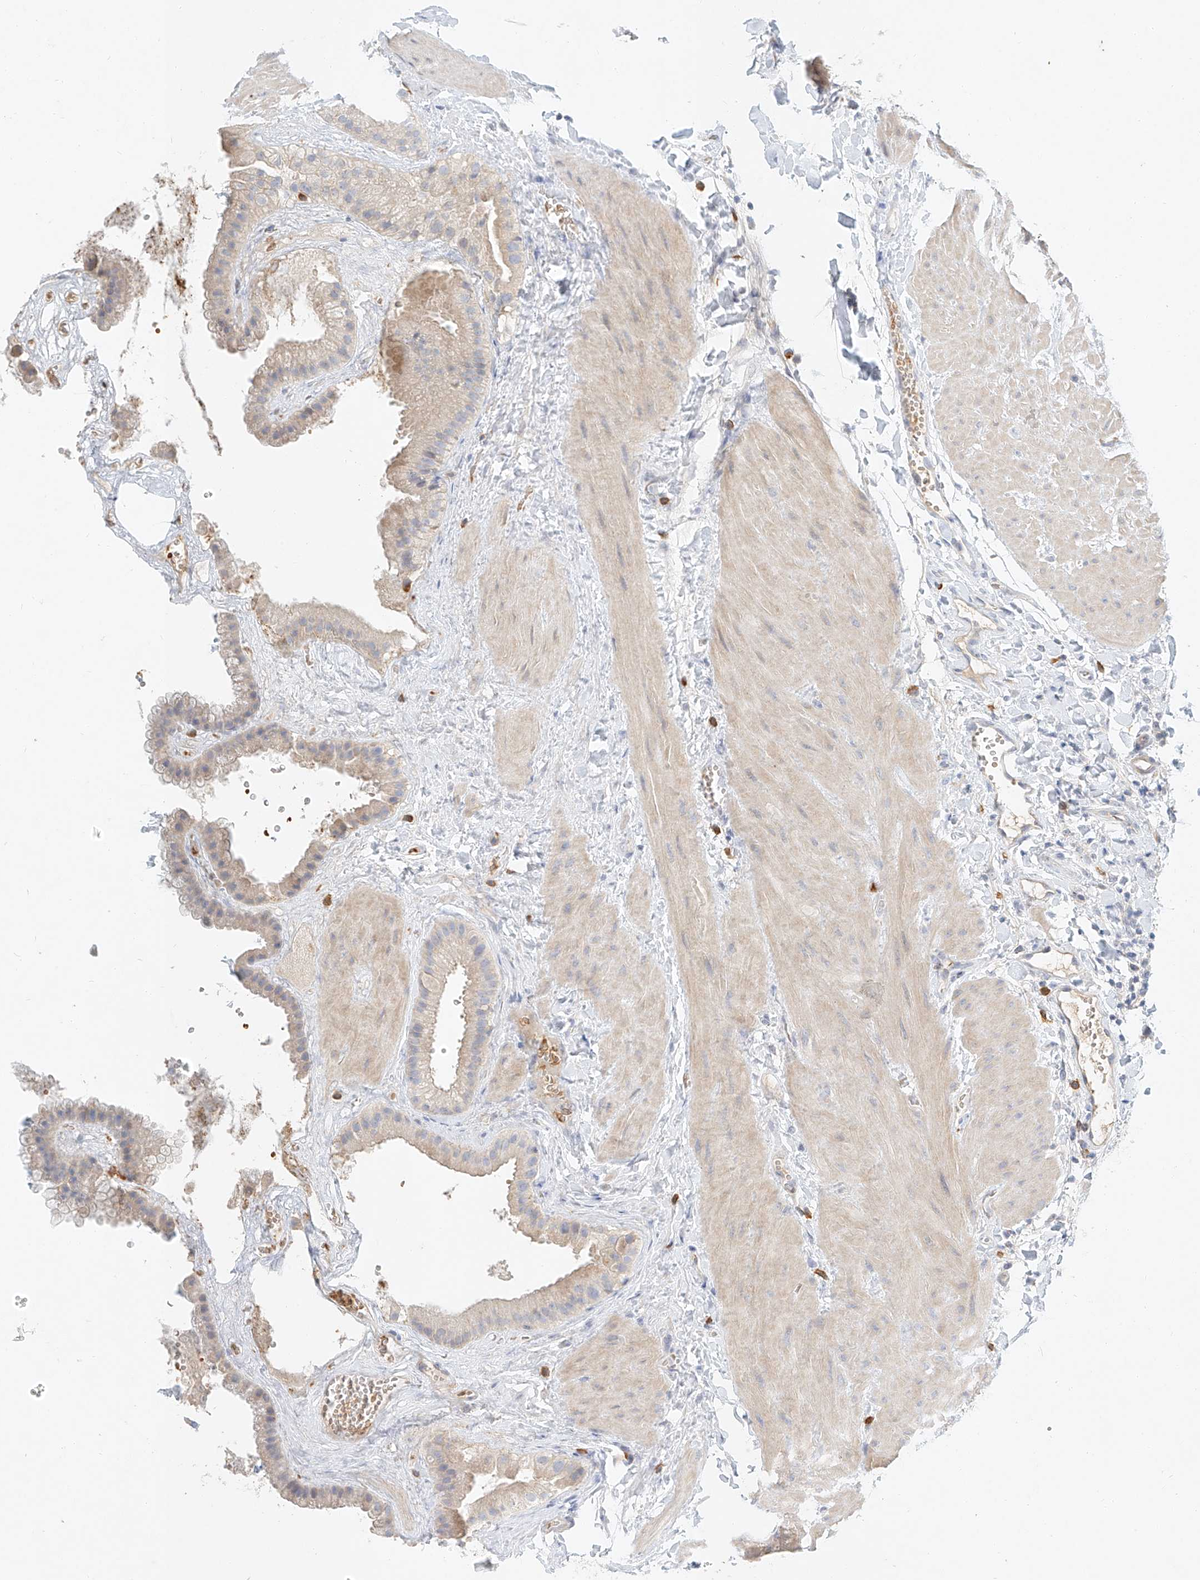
{"staining": {"intensity": "weak", "quantity": "<25%", "location": "cytoplasmic/membranous"}, "tissue": "gallbladder", "cell_type": "Glandular cells", "image_type": "normal", "snomed": [{"axis": "morphology", "description": "Normal tissue, NOS"}, {"axis": "topography", "description": "Gallbladder"}], "caption": "This micrograph is of normal gallbladder stained with IHC to label a protein in brown with the nuclei are counter-stained blue. There is no staining in glandular cells. (Stains: DAB (3,3'-diaminobenzidine) immunohistochemistry with hematoxylin counter stain, Microscopy: brightfield microscopy at high magnification).", "gene": "SYTL3", "patient": {"sex": "male", "age": 55}}